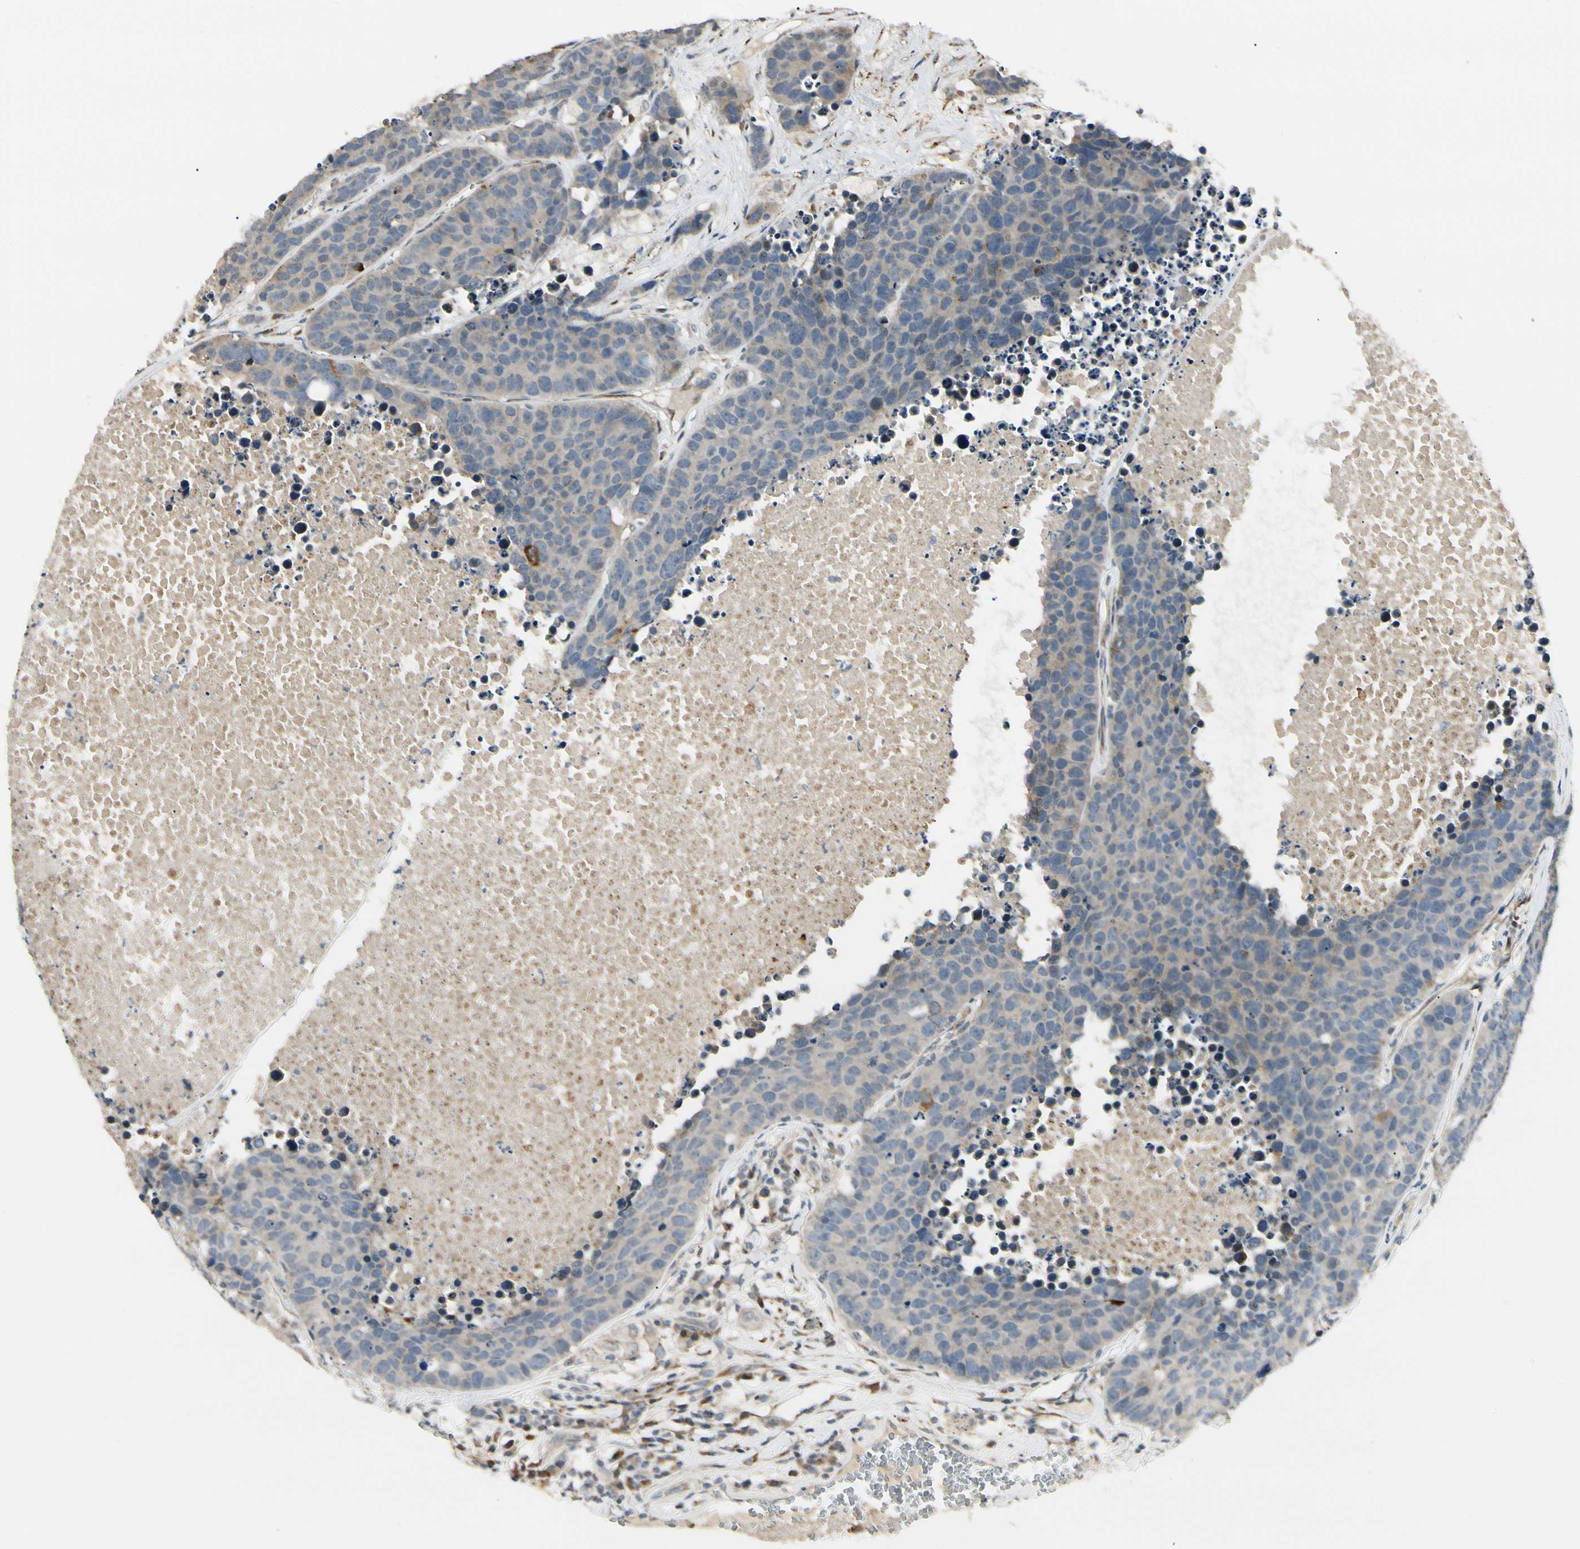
{"staining": {"intensity": "weak", "quantity": ">75%", "location": "cytoplasmic/membranous"}, "tissue": "carcinoid", "cell_type": "Tumor cells", "image_type": "cancer", "snomed": [{"axis": "morphology", "description": "Carcinoid, malignant, NOS"}, {"axis": "topography", "description": "Lung"}], "caption": "Brown immunohistochemical staining in human malignant carcinoid exhibits weak cytoplasmic/membranous positivity in approximately >75% of tumor cells.", "gene": "P4HA3", "patient": {"sex": "male", "age": 60}}